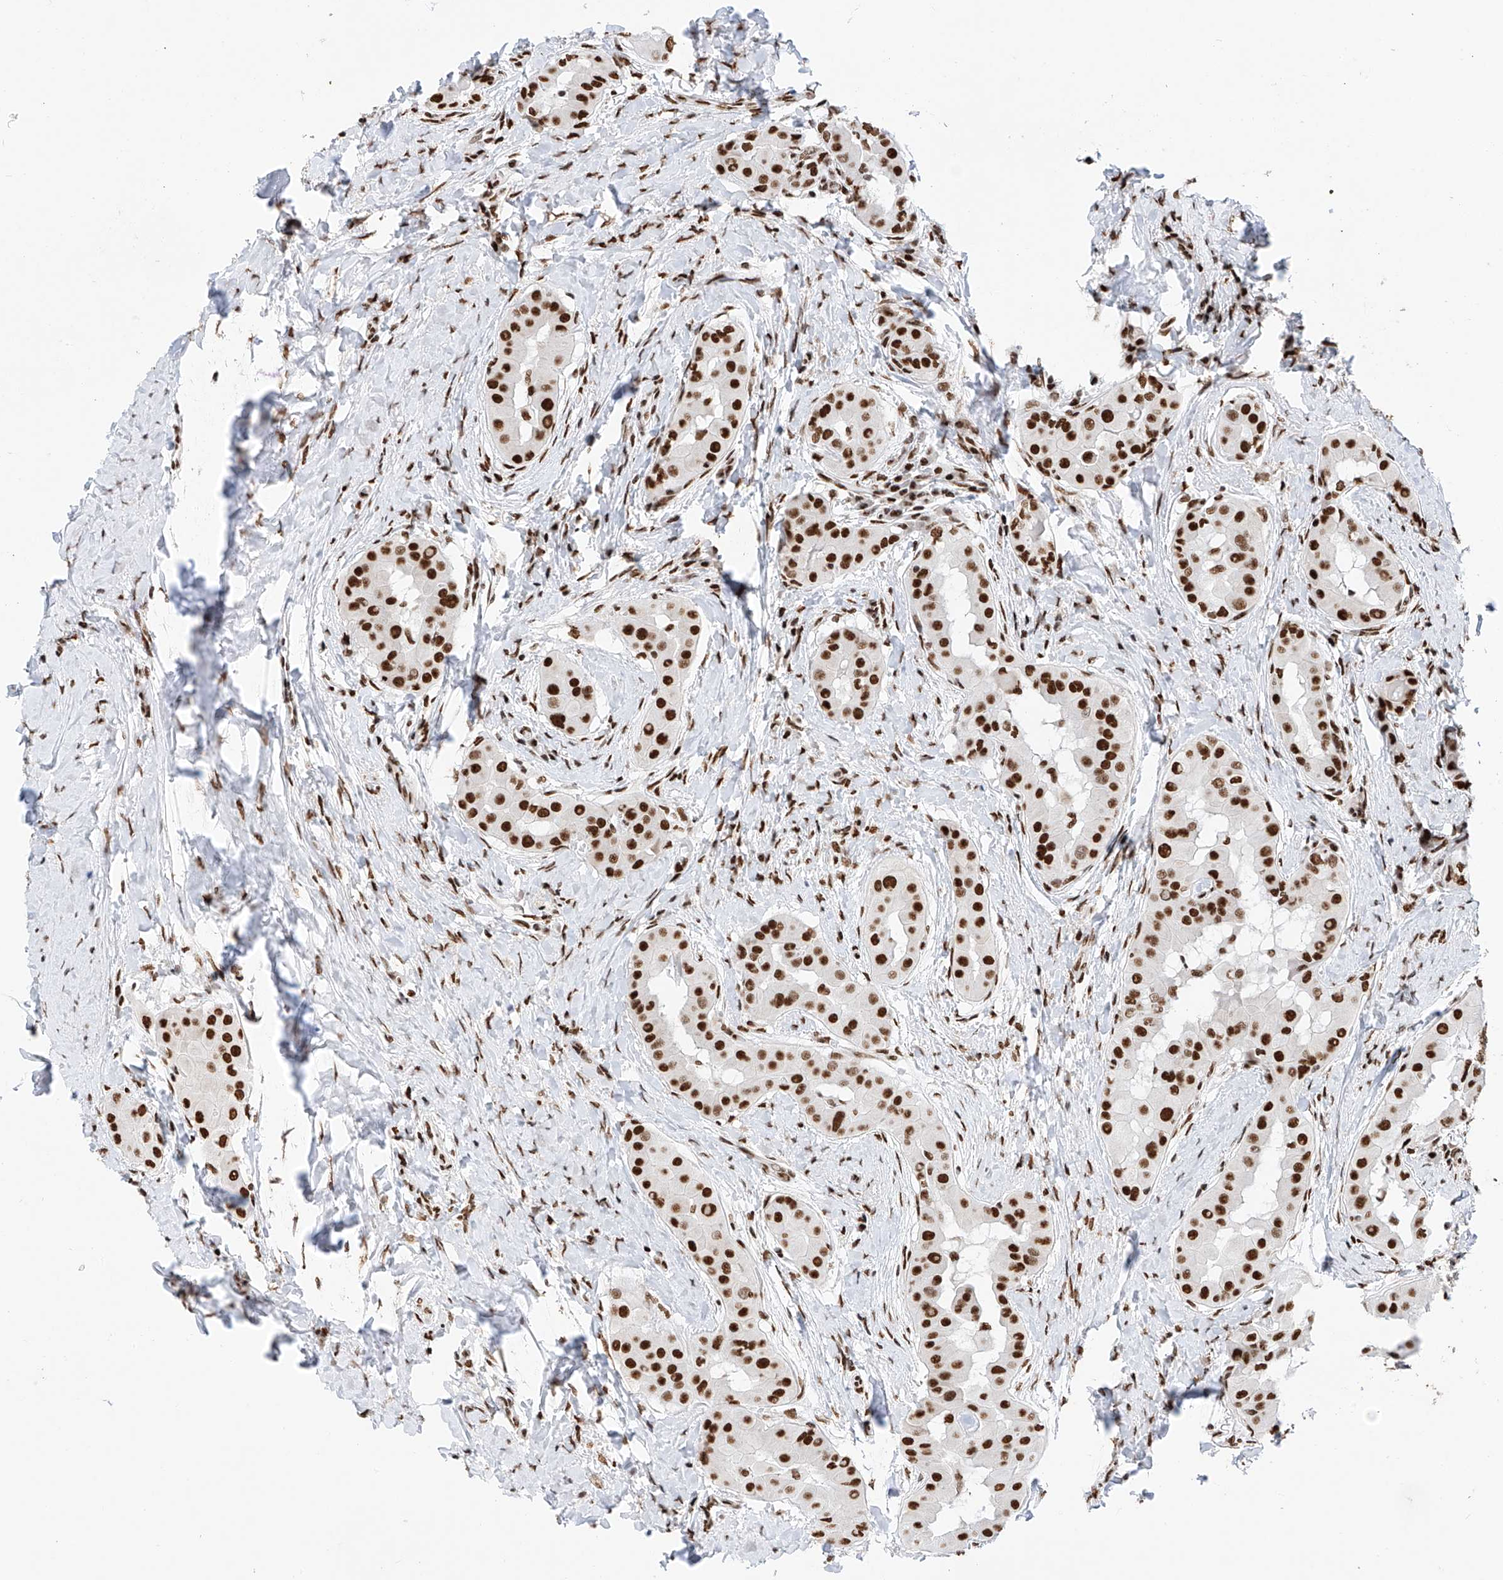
{"staining": {"intensity": "strong", "quantity": ">75%", "location": "nuclear"}, "tissue": "thyroid cancer", "cell_type": "Tumor cells", "image_type": "cancer", "snomed": [{"axis": "morphology", "description": "Papillary adenocarcinoma, NOS"}, {"axis": "topography", "description": "Thyroid gland"}], "caption": "A high-resolution image shows IHC staining of thyroid papillary adenocarcinoma, which displays strong nuclear staining in approximately >75% of tumor cells.", "gene": "SRSF6", "patient": {"sex": "male", "age": 33}}